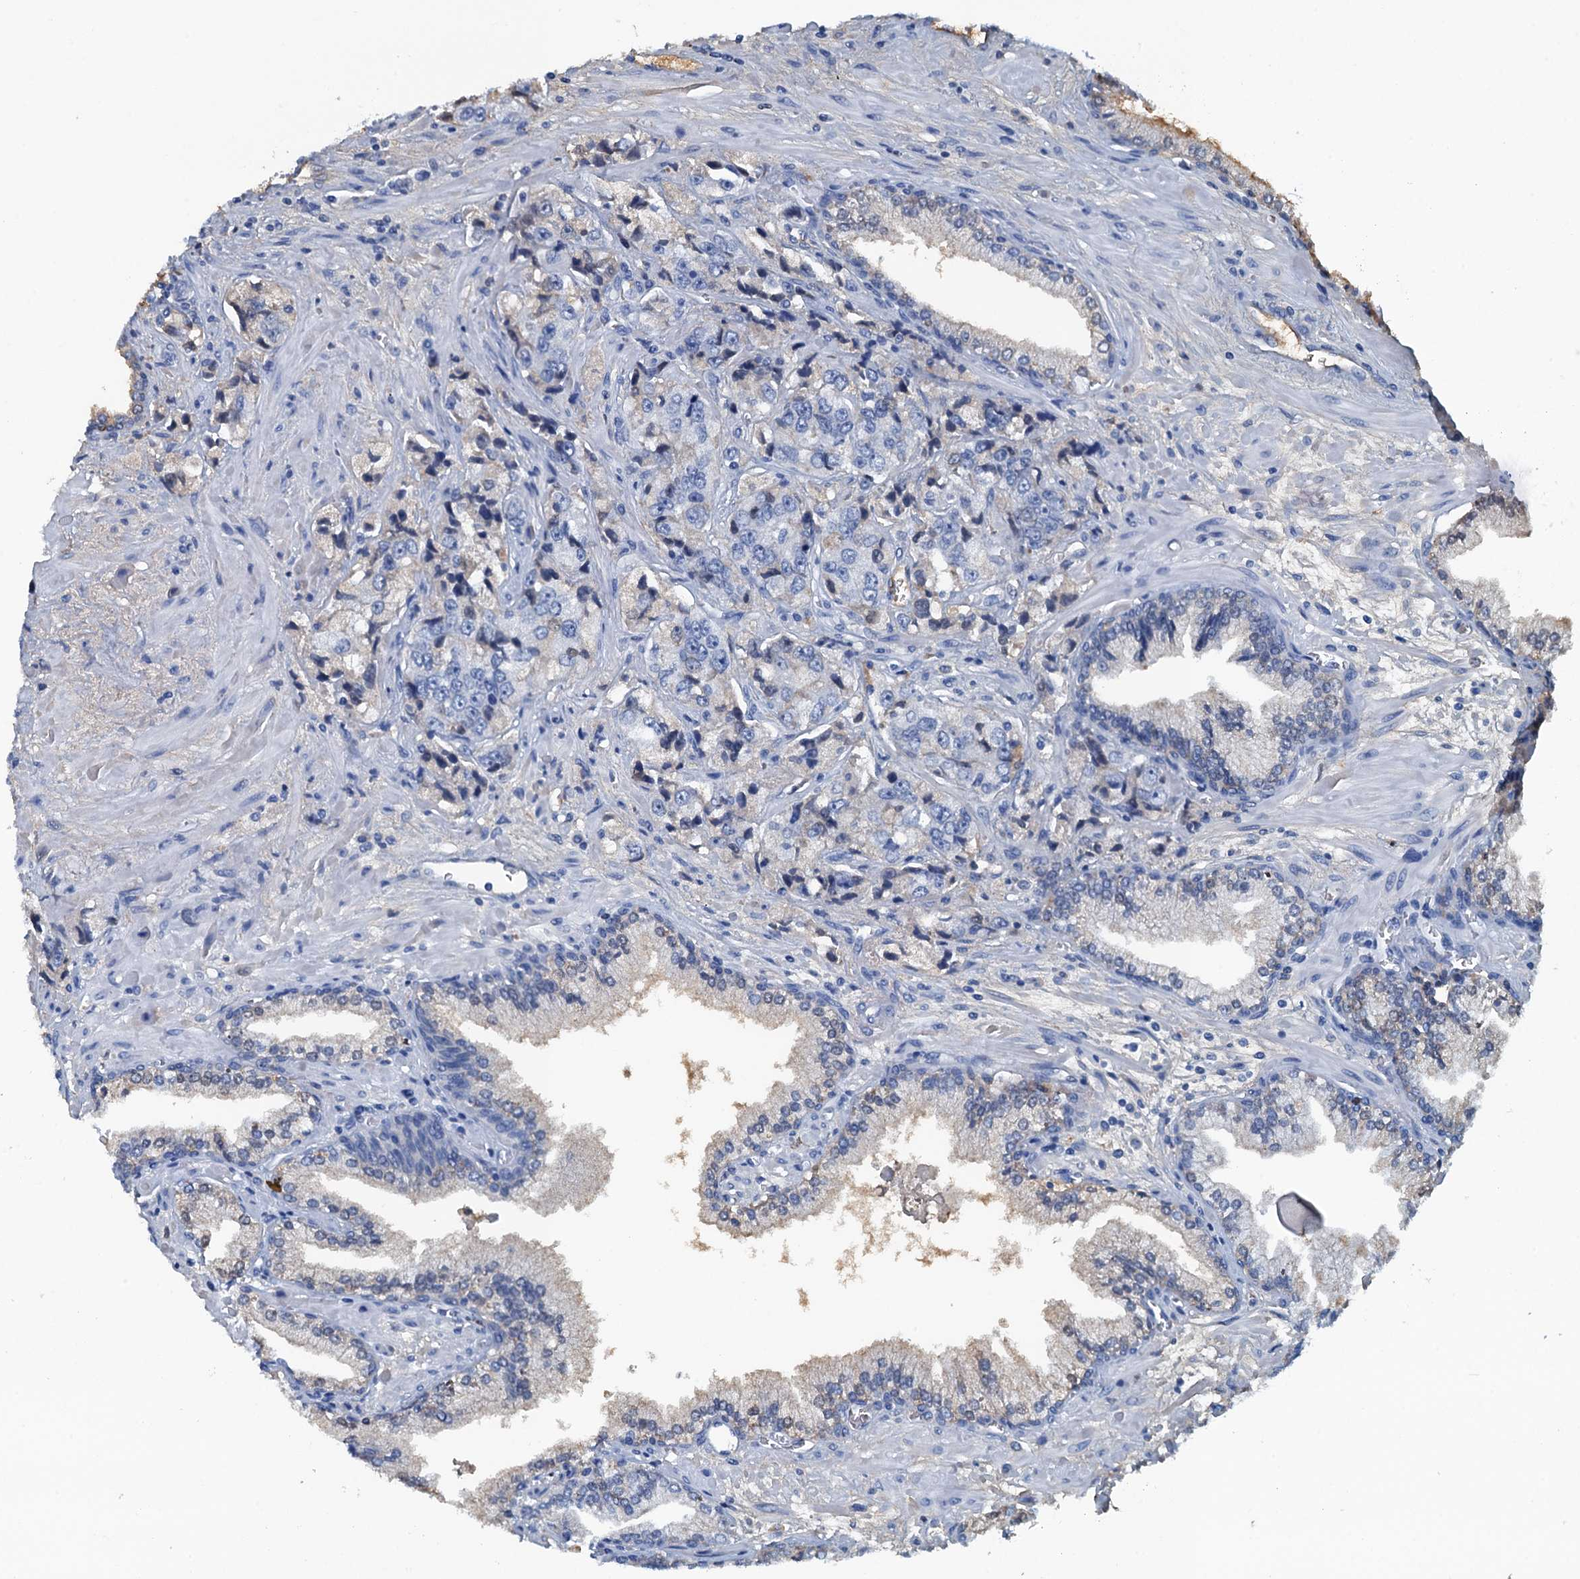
{"staining": {"intensity": "negative", "quantity": "none", "location": "none"}, "tissue": "prostate cancer", "cell_type": "Tumor cells", "image_type": "cancer", "snomed": [{"axis": "morphology", "description": "Adenocarcinoma, High grade"}, {"axis": "topography", "description": "Prostate"}], "caption": "Immunohistochemistry of prostate cancer displays no expression in tumor cells. (Stains: DAB immunohistochemistry (IHC) with hematoxylin counter stain, Microscopy: brightfield microscopy at high magnification).", "gene": "LSM14B", "patient": {"sex": "male", "age": 74}}